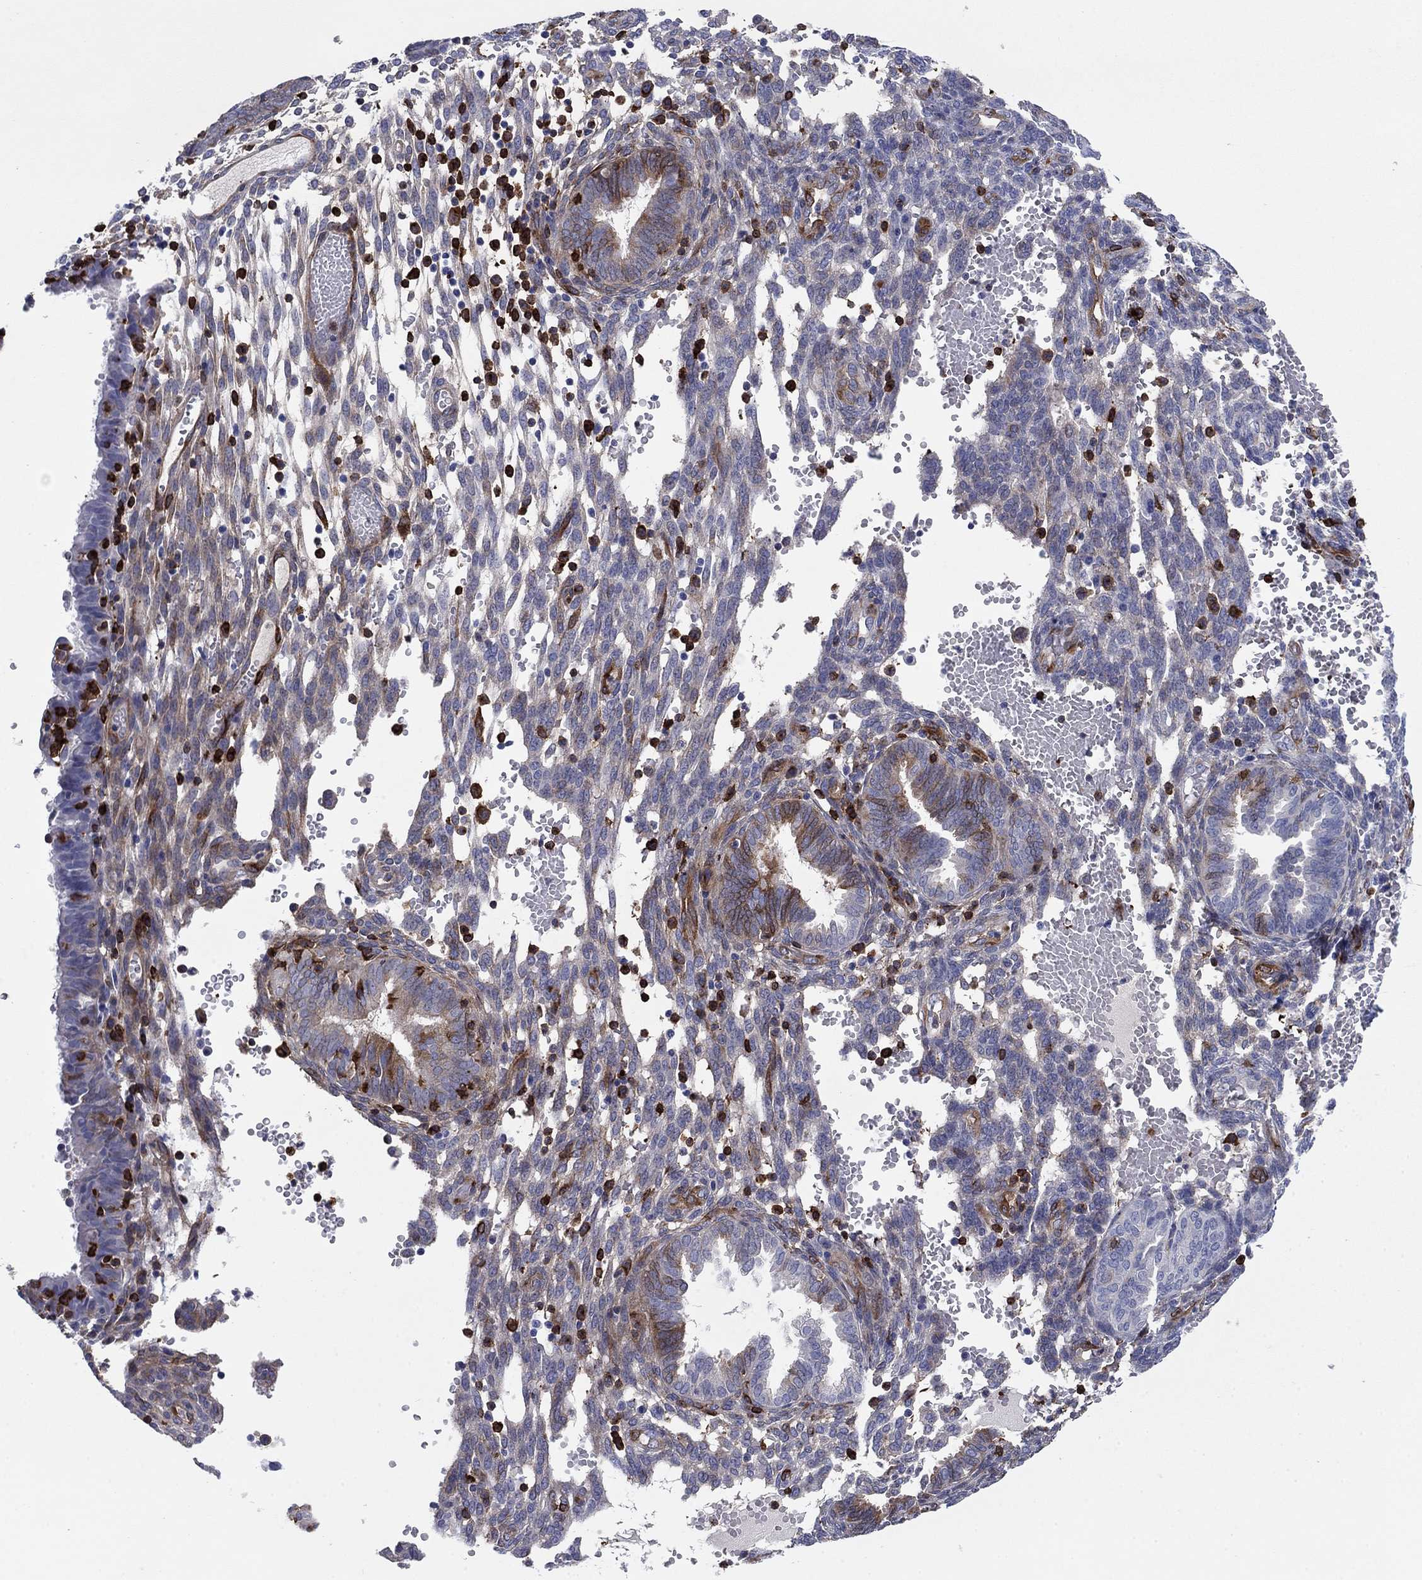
{"staining": {"intensity": "negative", "quantity": "none", "location": "none"}, "tissue": "endometrium", "cell_type": "Cells in endometrial stroma", "image_type": "normal", "snomed": [{"axis": "morphology", "description": "Normal tissue, NOS"}, {"axis": "topography", "description": "Endometrium"}], "caption": "Immunohistochemical staining of benign human endometrium exhibits no significant expression in cells in endometrial stroma. (DAB (3,3'-diaminobenzidine) IHC visualized using brightfield microscopy, high magnification).", "gene": "STMN1", "patient": {"sex": "female", "age": 42}}